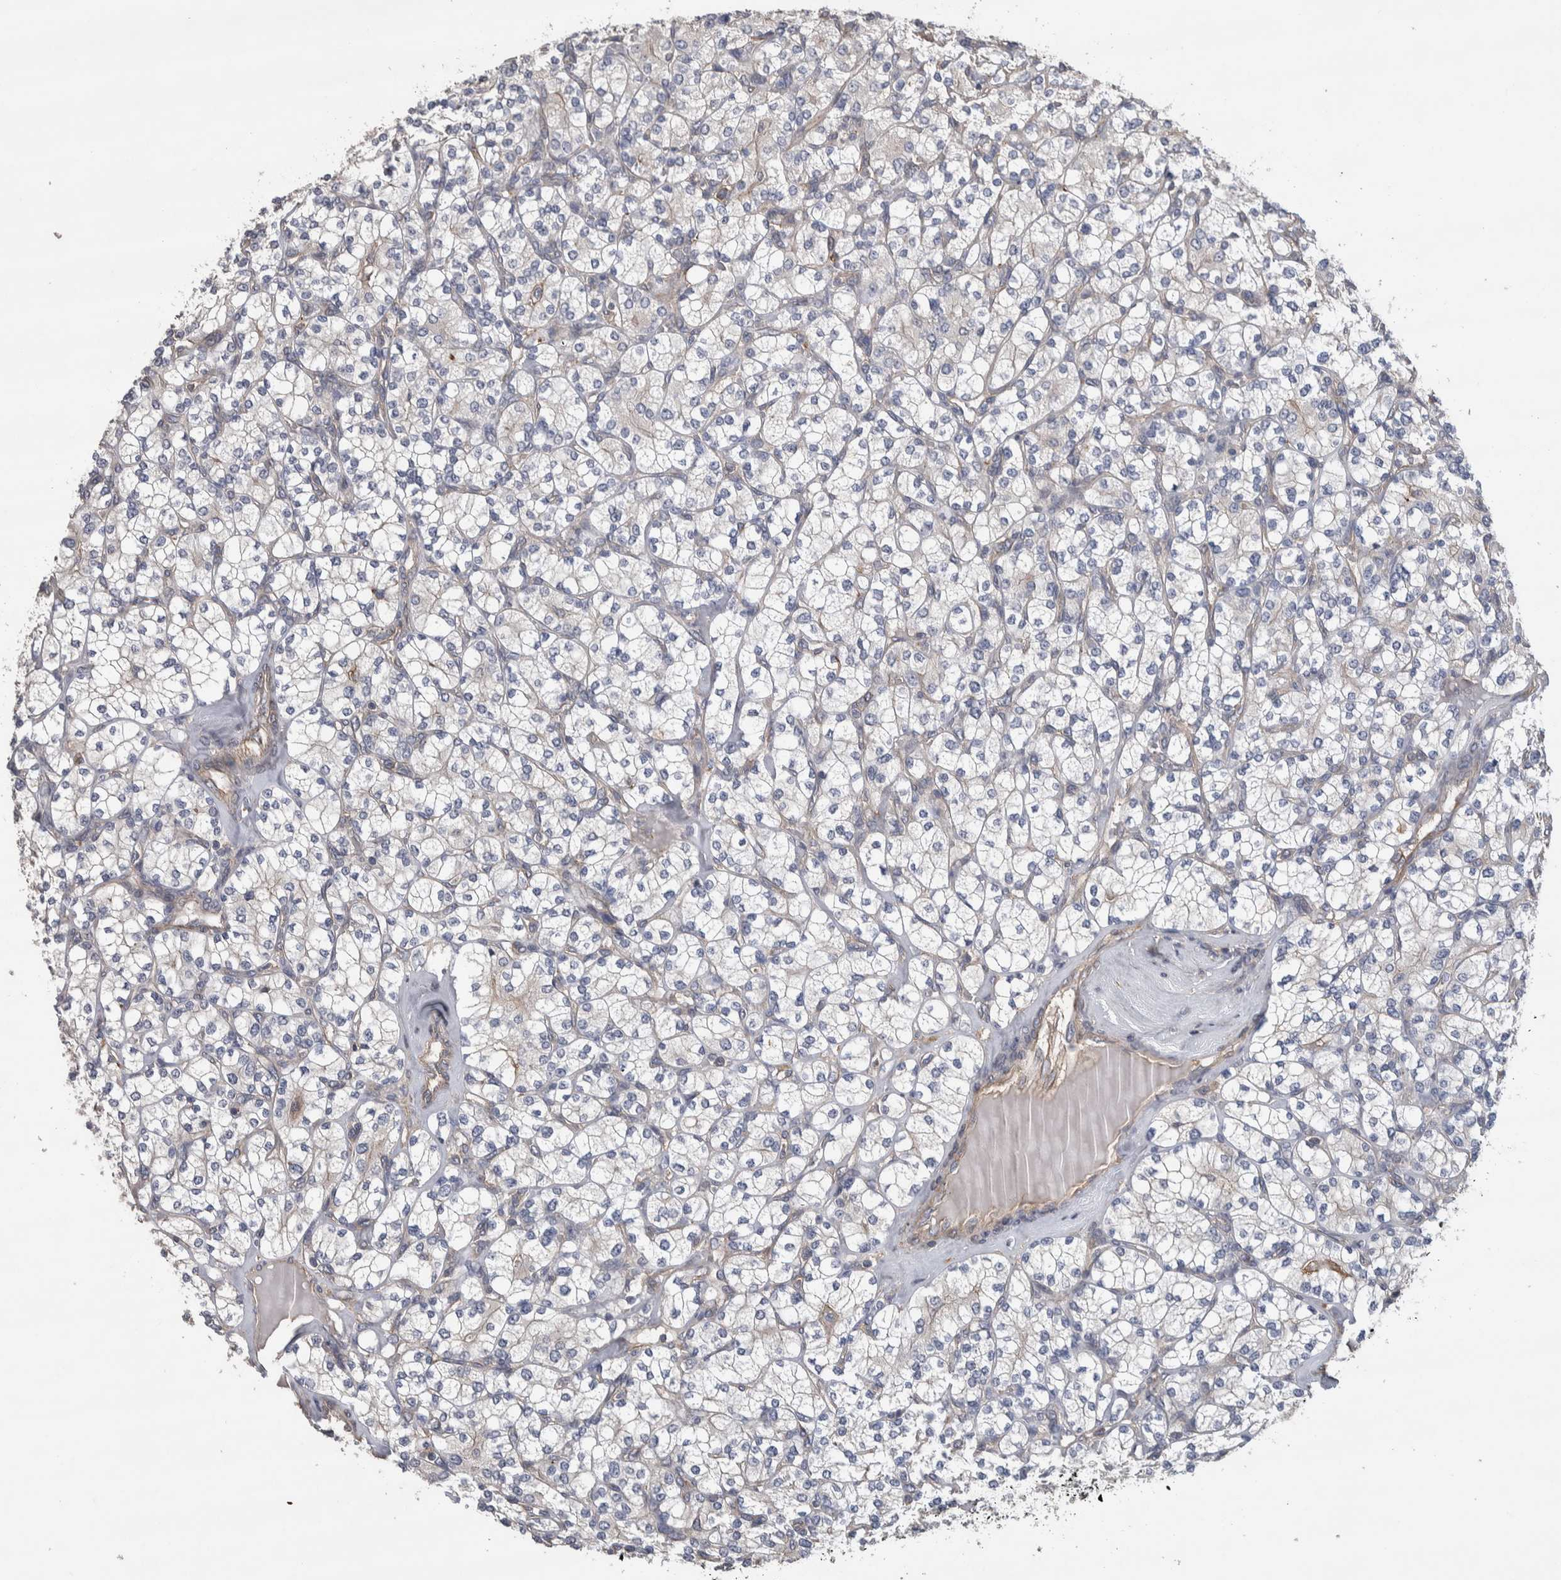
{"staining": {"intensity": "negative", "quantity": "none", "location": "none"}, "tissue": "renal cancer", "cell_type": "Tumor cells", "image_type": "cancer", "snomed": [{"axis": "morphology", "description": "Adenocarcinoma, NOS"}, {"axis": "topography", "description": "Kidney"}], "caption": "There is no significant positivity in tumor cells of adenocarcinoma (renal).", "gene": "GCNA", "patient": {"sex": "male", "age": 77}}